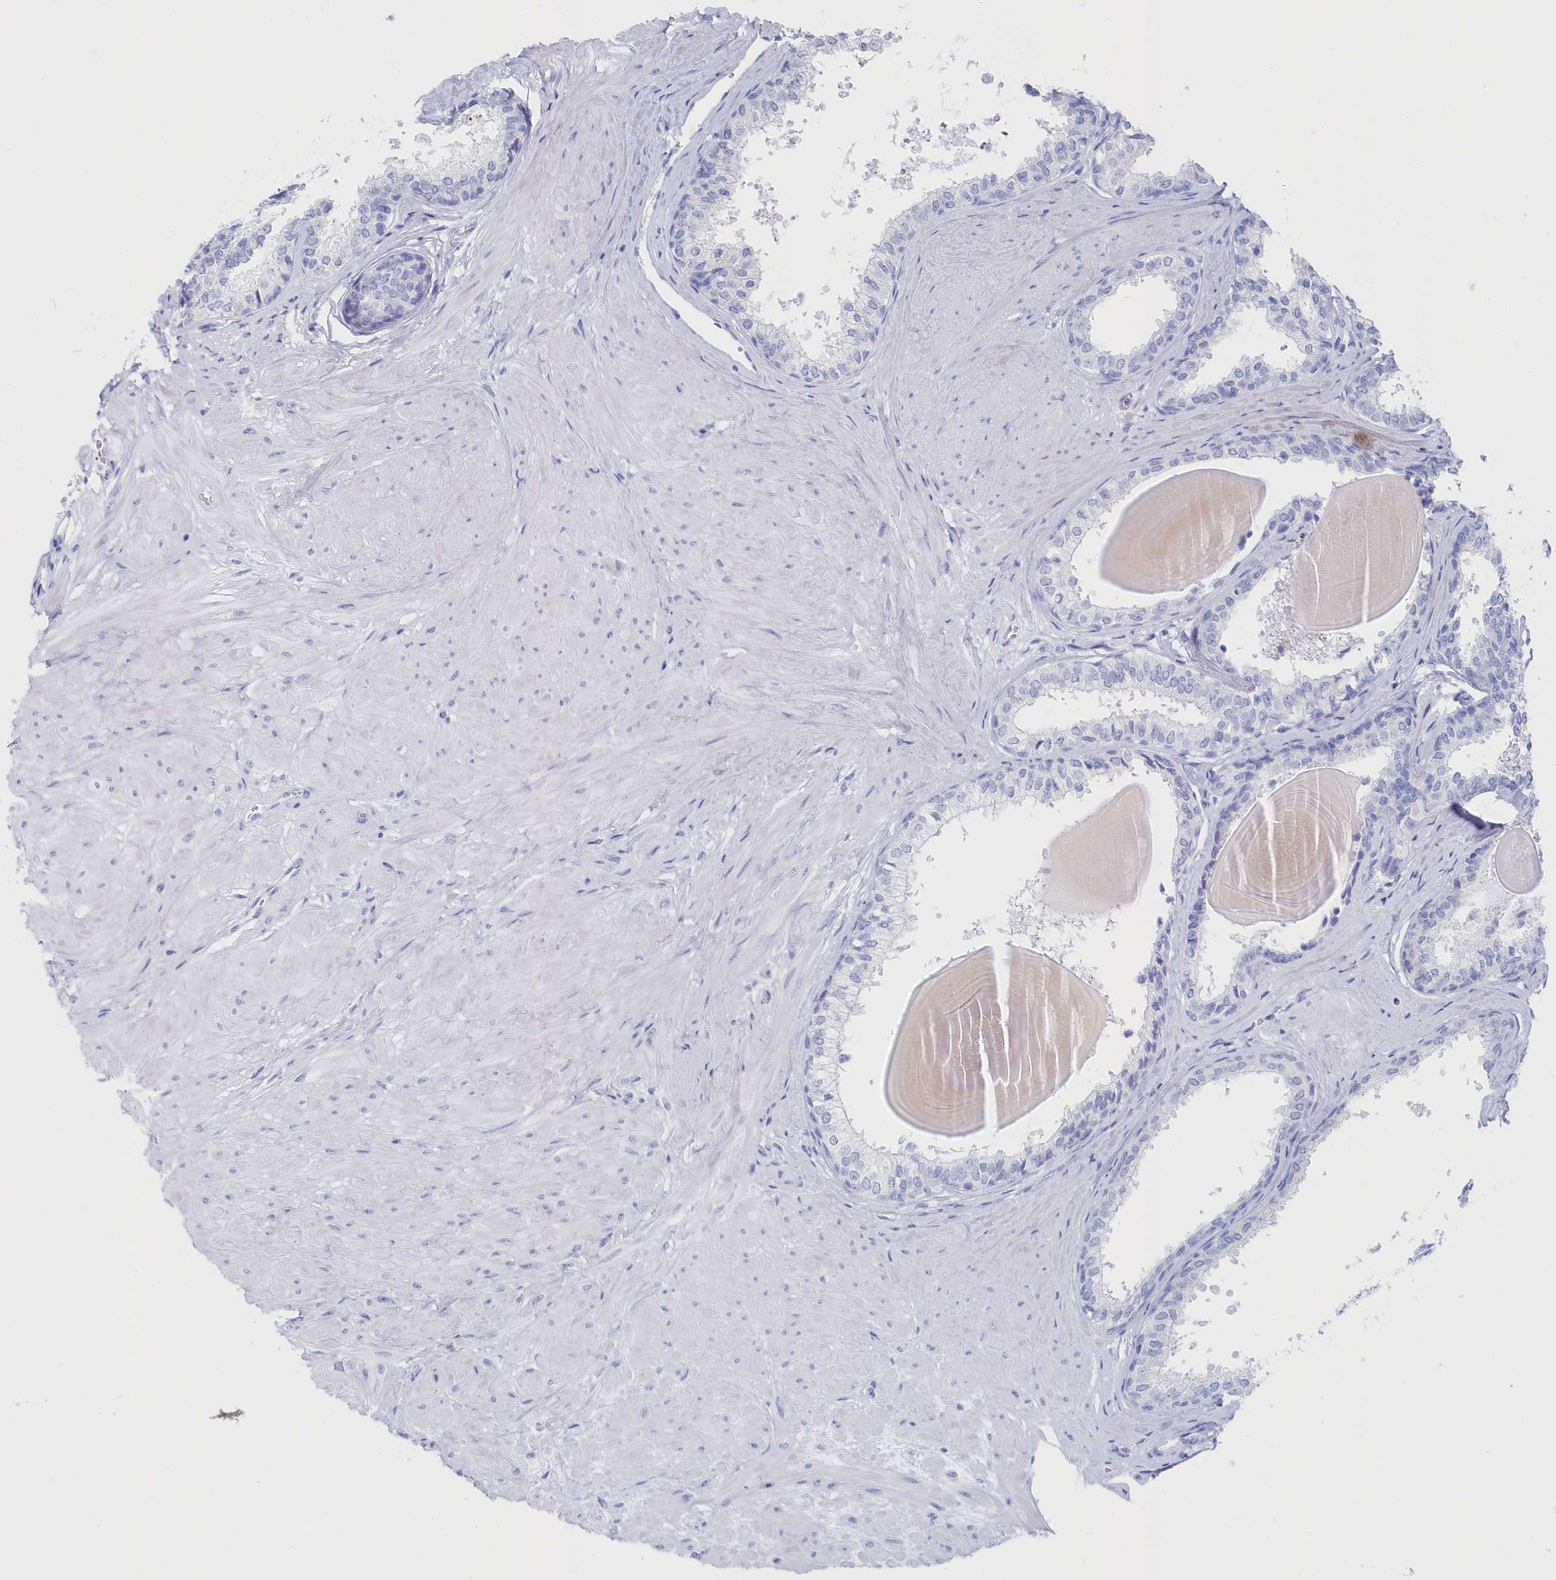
{"staining": {"intensity": "negative", "quantity": "none", "location": "none"}, "tissue": "prostate", "cell_type": "Glandular cells", "image_type": "normal", "snomed": [{"axis": "morphology", "description": "Normal tissue, NOS"}, {"axis": "topography", "description": "Prostate"}], "caption": "This is an immunohistochemistry photomicrograph of benign prostate. There is no staining in glandular cells.", "gene": "CSNK1G2", "patient": {"sex": "male", "age": 48}}